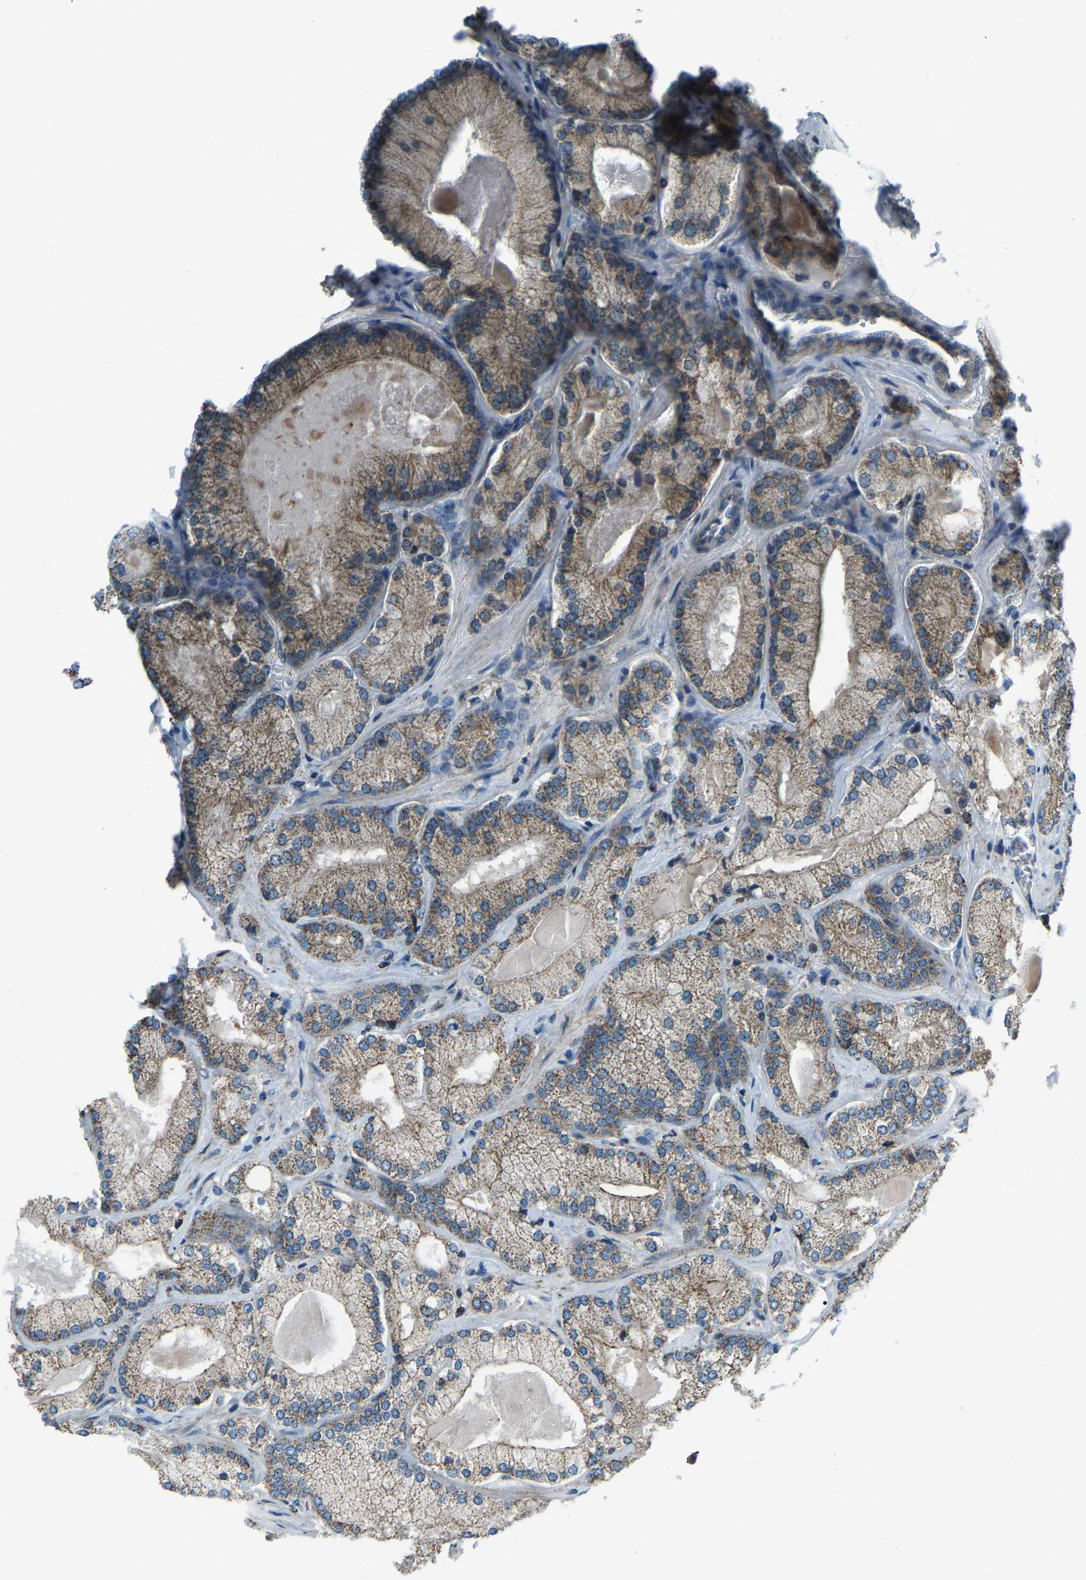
{"staining": {"intensity": "weak", "quantity": "25%-75%", "location": "cytoplasmic/membranous"}, "tissue": "prostate cancer", "cell_type": "Tumor cells", "image_type": "cancer", "snomed": [{"axis": "morphology", "description": "Adenocarcinoma, Low grade"}, {"axis": "topography", "description": "Prostate"}], "caption": "Protein staining of prostate cancer (adenocarcinoma (low-grade)) tissue displays weak cytoplasmic/membranous staining in about 25%-75% of tumor cells. The protein is shown in brown color, while the nuclei are stained blue.", "gene": "RBM33", "patient": {"sex": "male", "age": 65}}